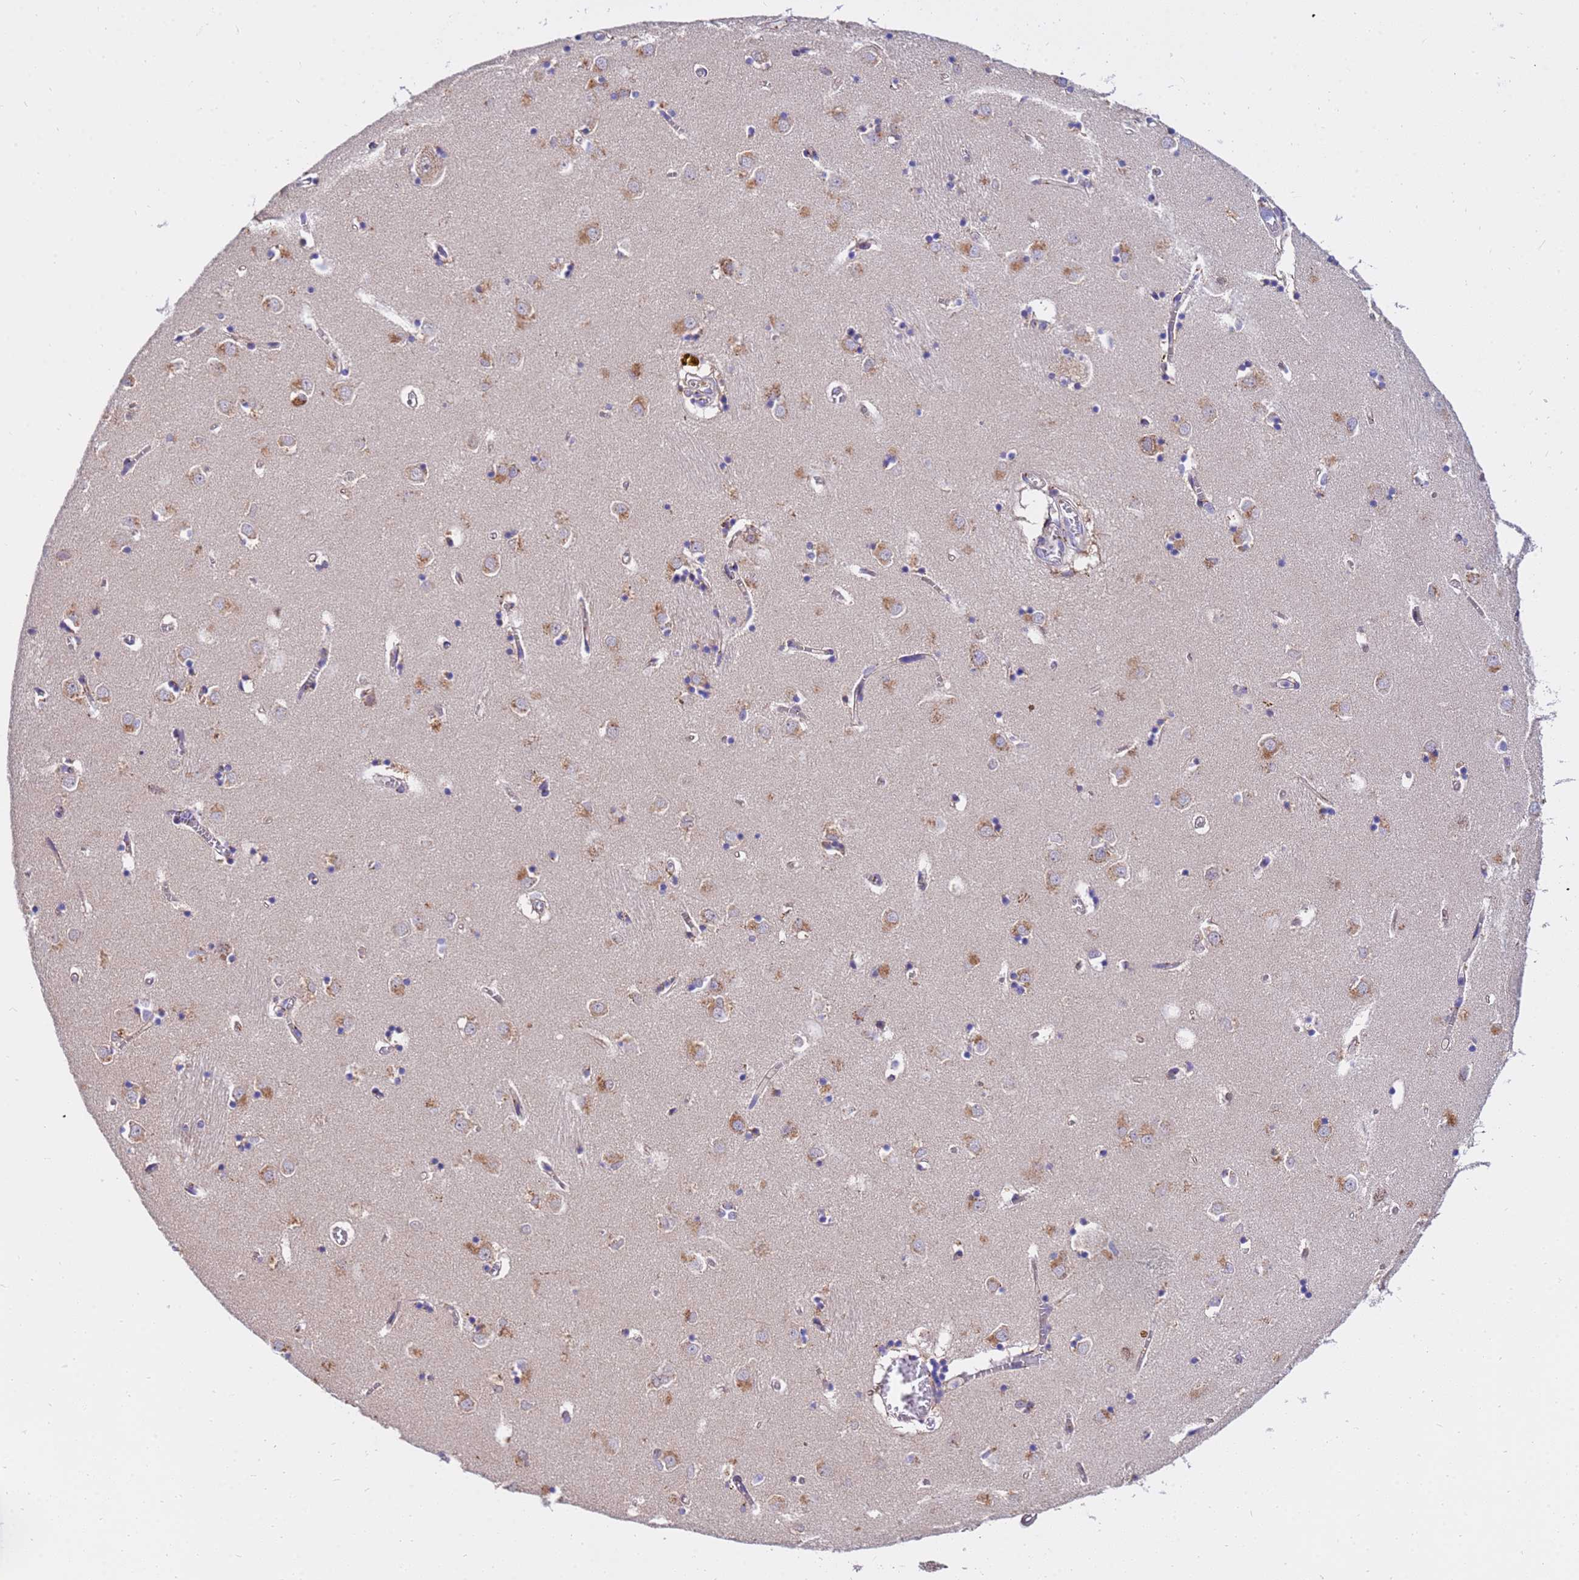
{"staining": {"intensity": "weak", "quantity": "25%-75%", "location": "cytoplasmic/membranous"}, "tissue": "caudate", "cell_type": "Glial cells", "image_type": "normal", "snomed": [{"axis": "morphology", "description": "Normal tissue, NOS"}, {"axis": "topography", "description": "Lateral ventricle wall"}], "caption": "Caudate was stained to show a protein in brown. There is low levels of weak cytoplasmic/membranous positivity in approximately 25%-75% of glial cells. The protein of interest is stained brown, and the nuclei are stained in blue (DAB (3,3'-diaminobenzidine) IHC with brightfield microscopy, high magnification).", "gene": "HPS3", "patient": {"sex": "male", "age": 70}}